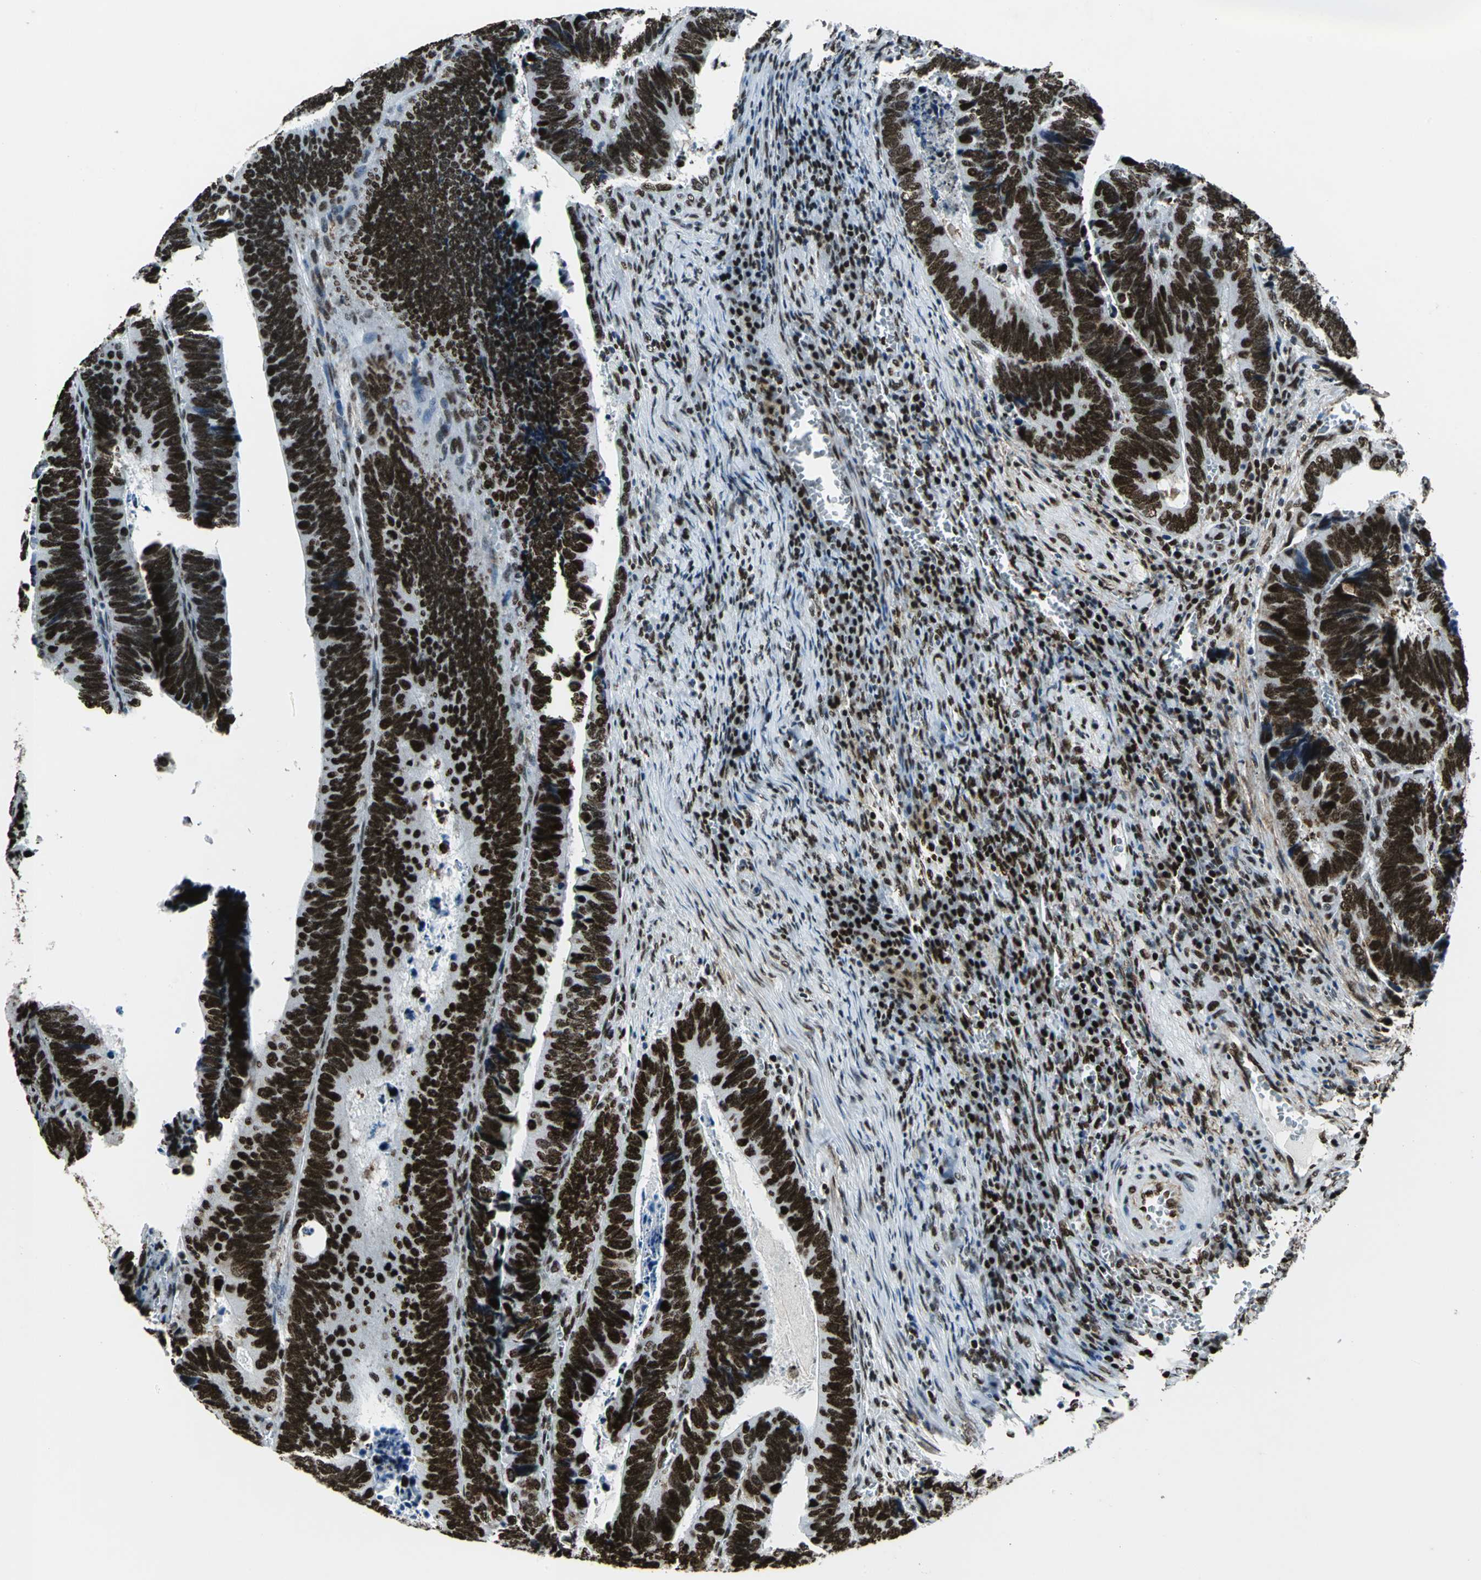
{"staining": {"intensity": "strong", "quantity": ">75%", "location": "nuclear"}, "tissue": "colorectal cancer", "cell_type": "Tumor cells", "image_type": "cancer", "snomed": [{"axis": "morphology", "description": "Adenocarcinoma, NOS"}, {"axis": "topography", "description": "Colon"}], "caption": "A brown stain highlights strong nuclear staining of a protein in human adenocarcinoma (colorectal) tumor cells.", "gene": "APEX1", "patient": {"sex": "male", "age": 72}}